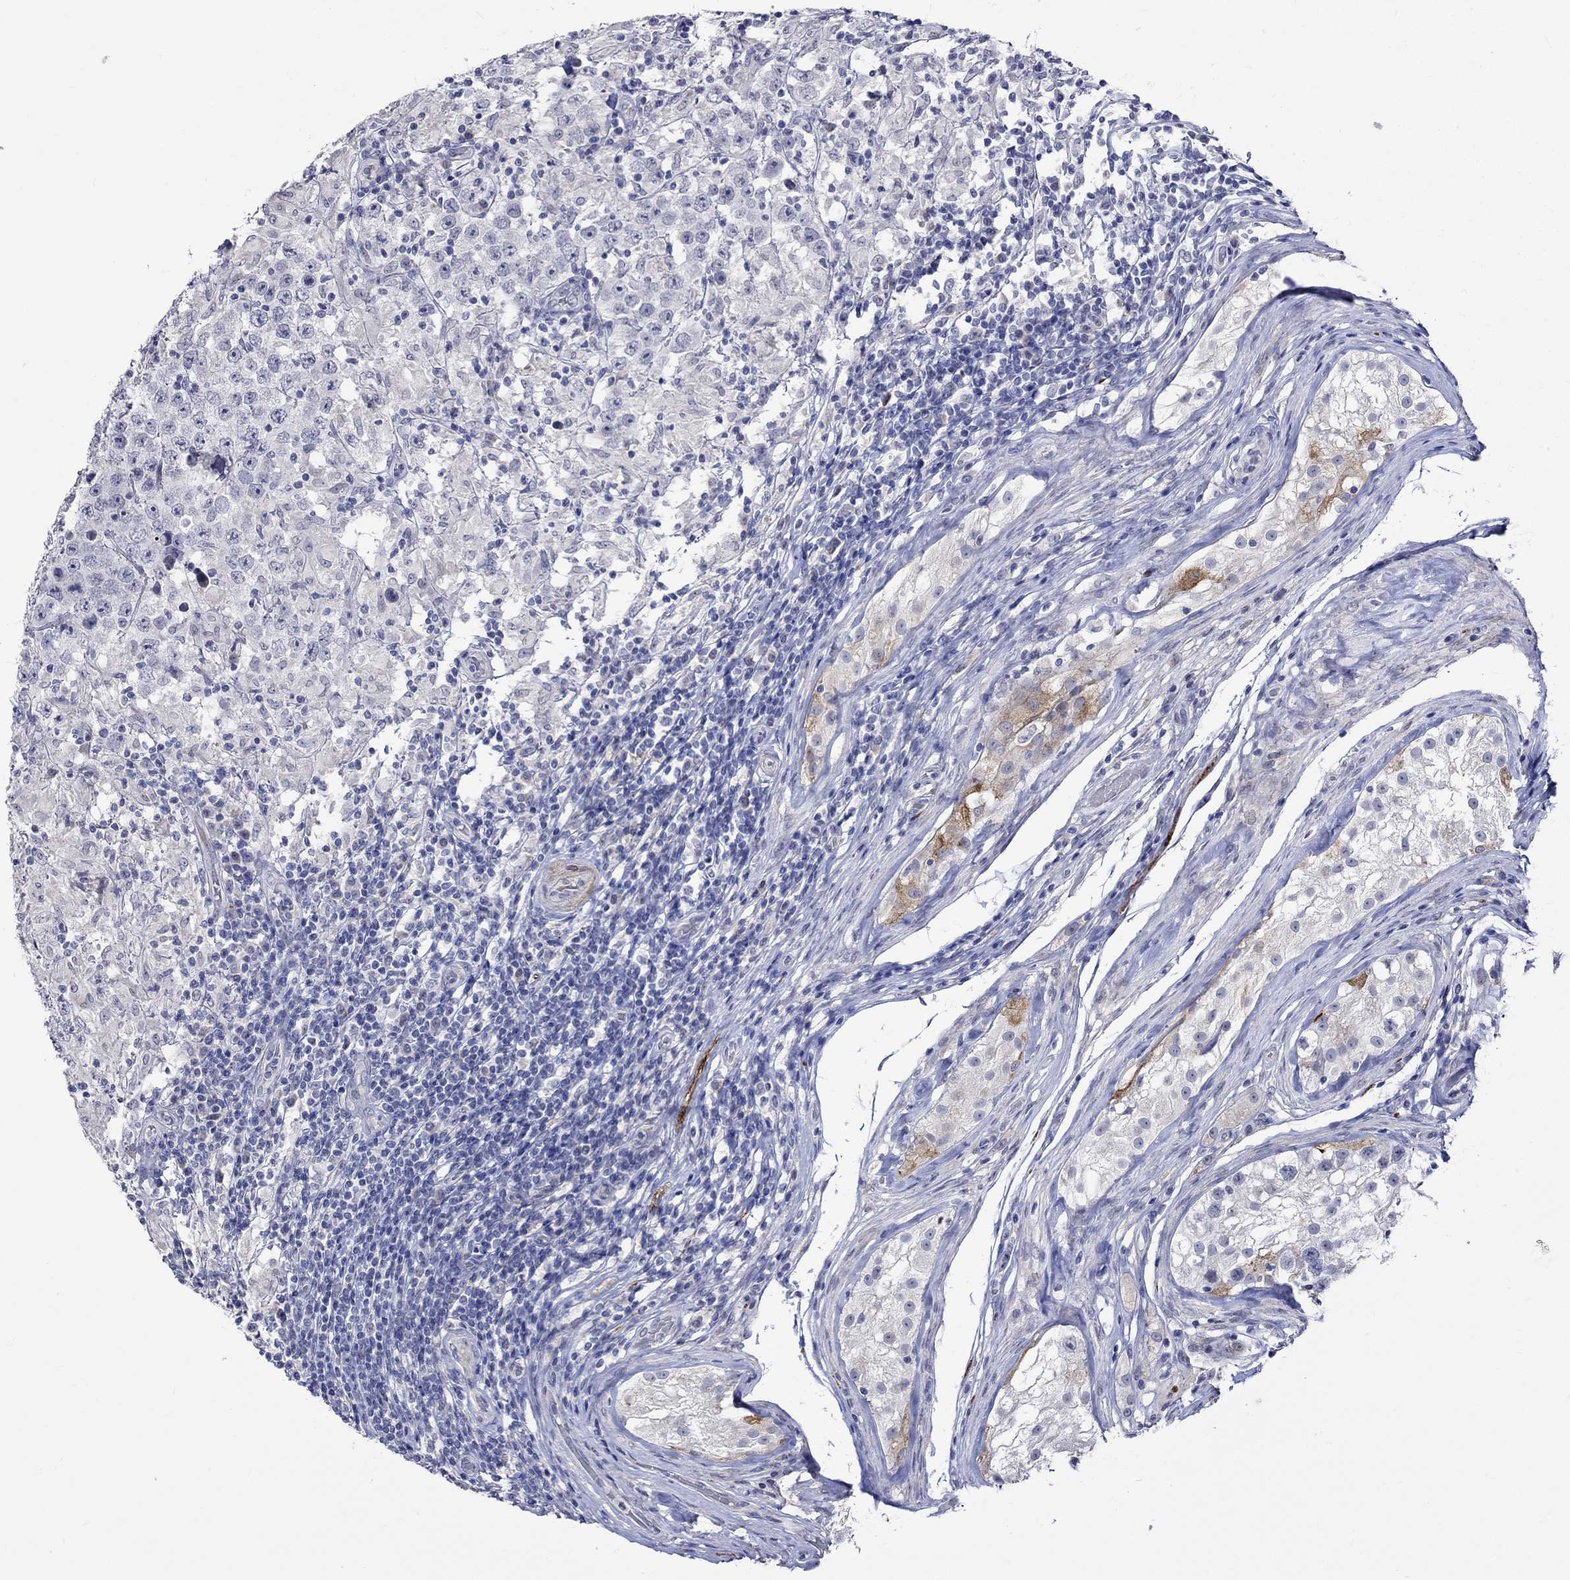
{"staining": {"intensity": "negative", "quantity": "none", "location": "none"}, "tissue": "testis cancer", "cell_type": "Tumor cells", "image_type": "cancer", "snomed": [{"axis": "morphology", "description": "Seminoma, NOS"}, {"axis": "morphology", "description": "Carcinoma, Embryonal, NOS"}, {"axis": "topography", "description": "Testis"}], "caption": "DAB (3,3'-diaminobenzidine) immunohistochemical staining of testis cancer (seminoma) exhibits no significant staining in tumor cells.", "gene": "CRYAB", "patient": {"sex": "male", "age": 41}}